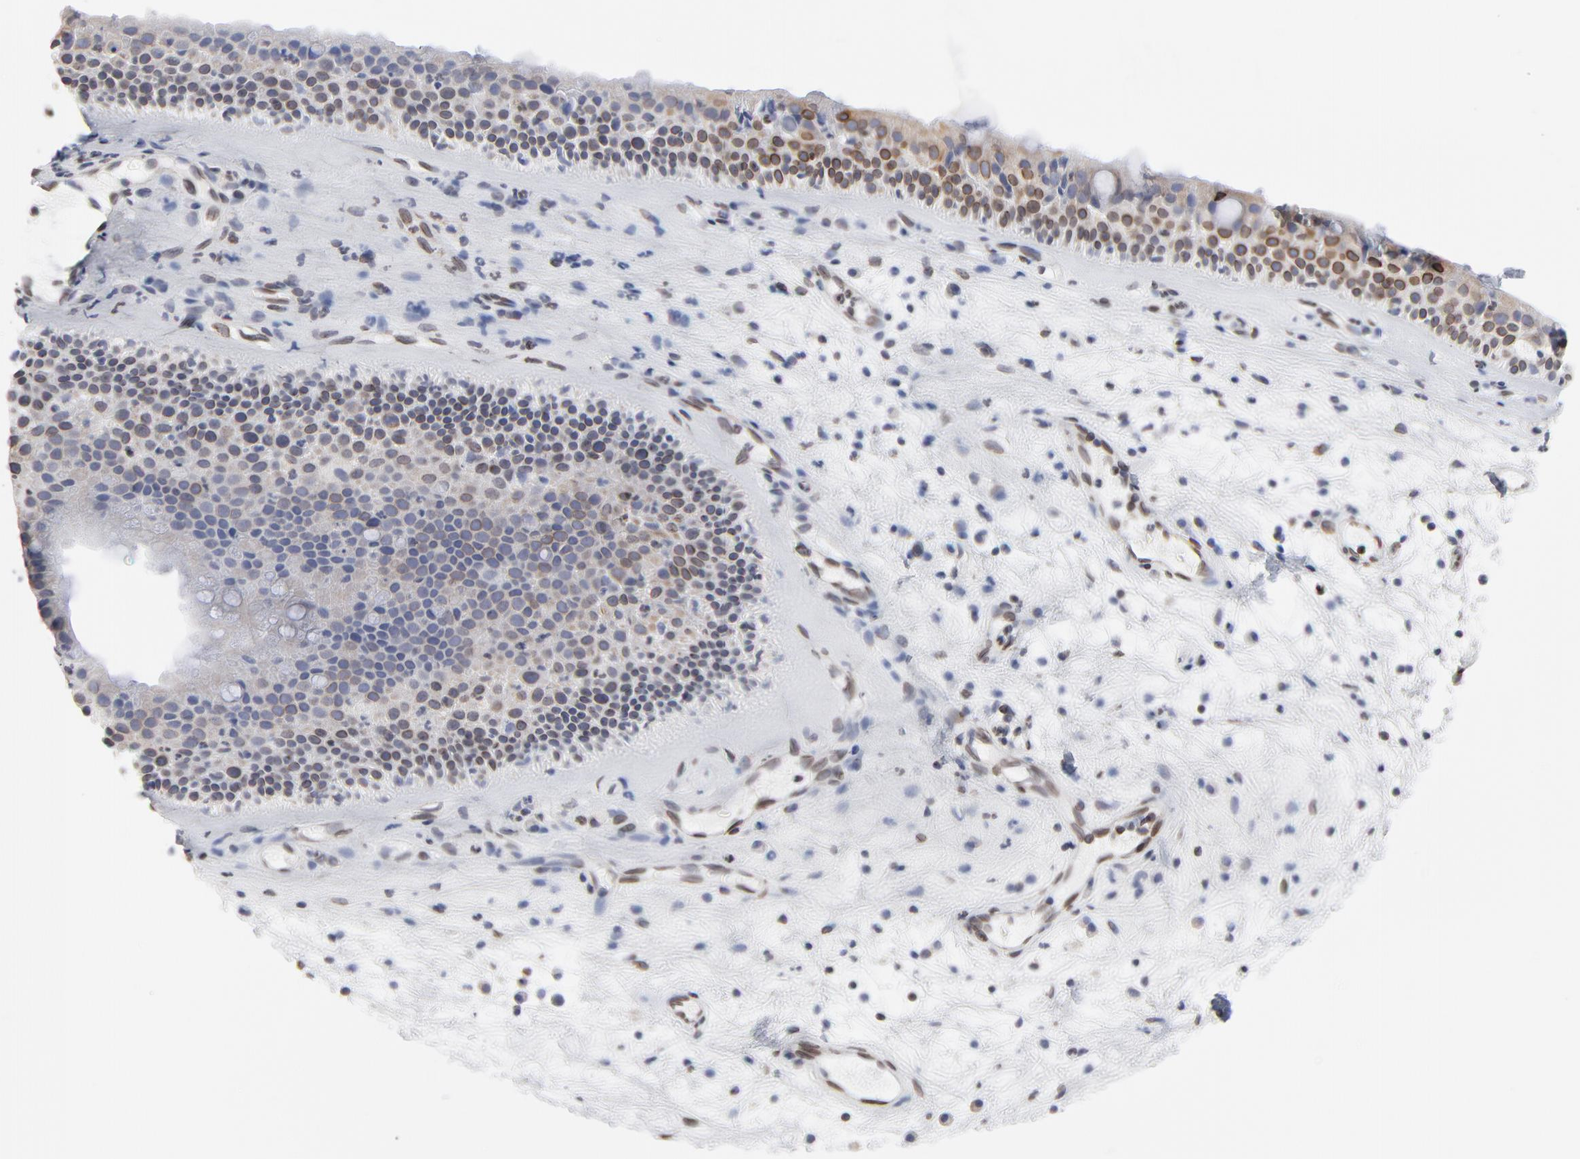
{"staining": {"intensity": "moderate", "quantity": "25%-75%", "location": "cytoplasmic/membranous,nuclear"}, "tissue": "nasopharynx", "cell_type": "Respiratory epithelial cells", "image_type": "normal", "snomed": [{"axis": "morphology", "description": "Normal tissue, NOS"}, {"axis": "topography", "description": "Nasopharynx"}], "caption": "Respiratory epithelial cells display medium levels of moderate cytoplasmic/membranous,nuclear staining in approximately 25%-75% of cells in benign nasopharynx.", "gene": "SYNE2", "patient": {"sex": "female", "age": 78}}